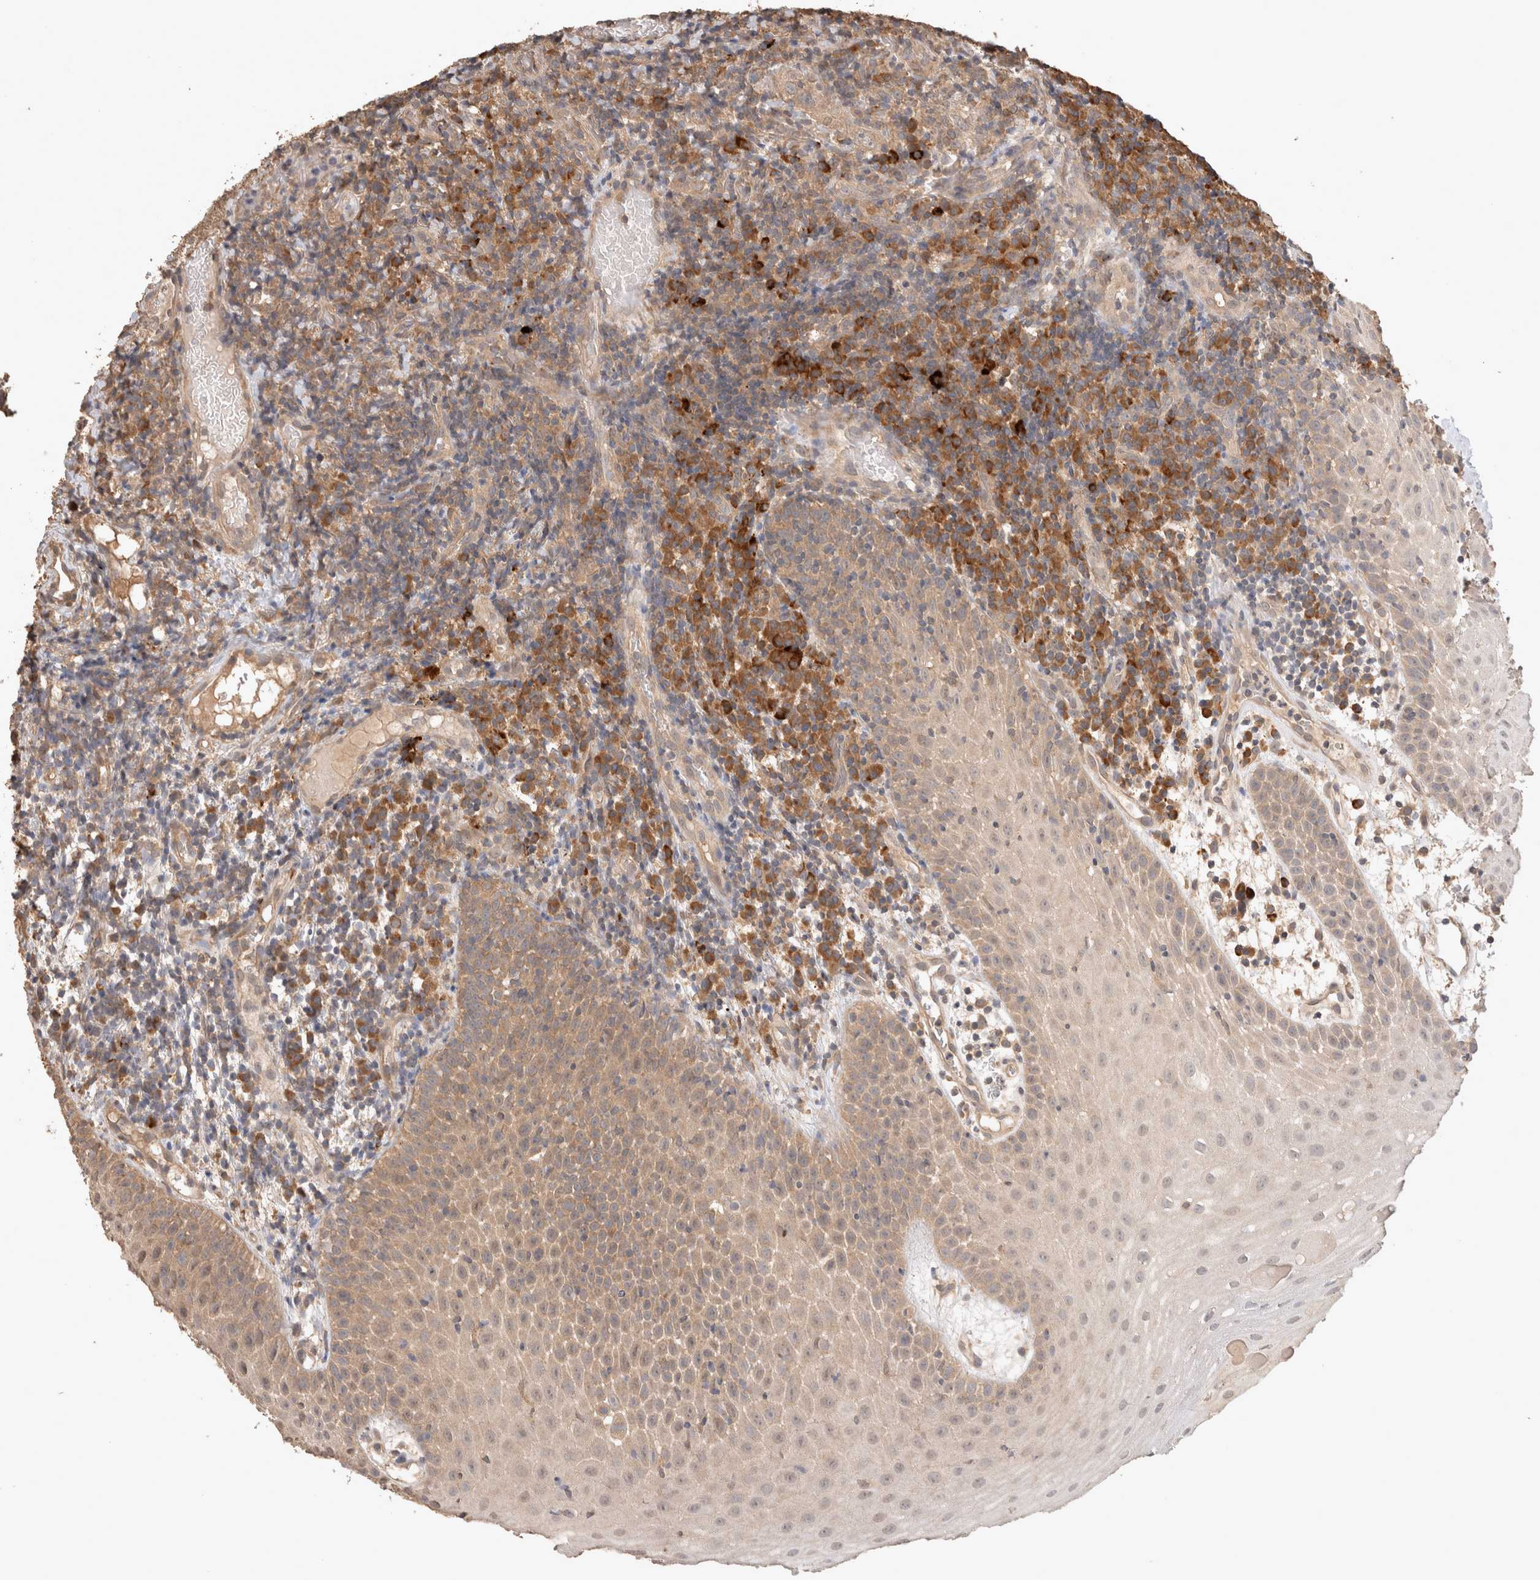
{"staining": {"intensity": "moderate", "quantity": "<25%", "location": "cytoplasmic/membranous"}, "tissue": "oral mucosa", "cell_type": "Squamous epithelial cells", "image_type": "normal", "snomed": [{"axis": "morphology", "description": "Normal tissue, NOS"}, {"axis": "topography", "description": "Oral tissue"}], "caption": "Squamous epithelial cells exhibit low levels of moderate cytoplasmic/membranous positivity in approximately <25% of cells in normal oral mucosa.", "gene": "HROB", "patient": {"sex": "male", "age": 60}}